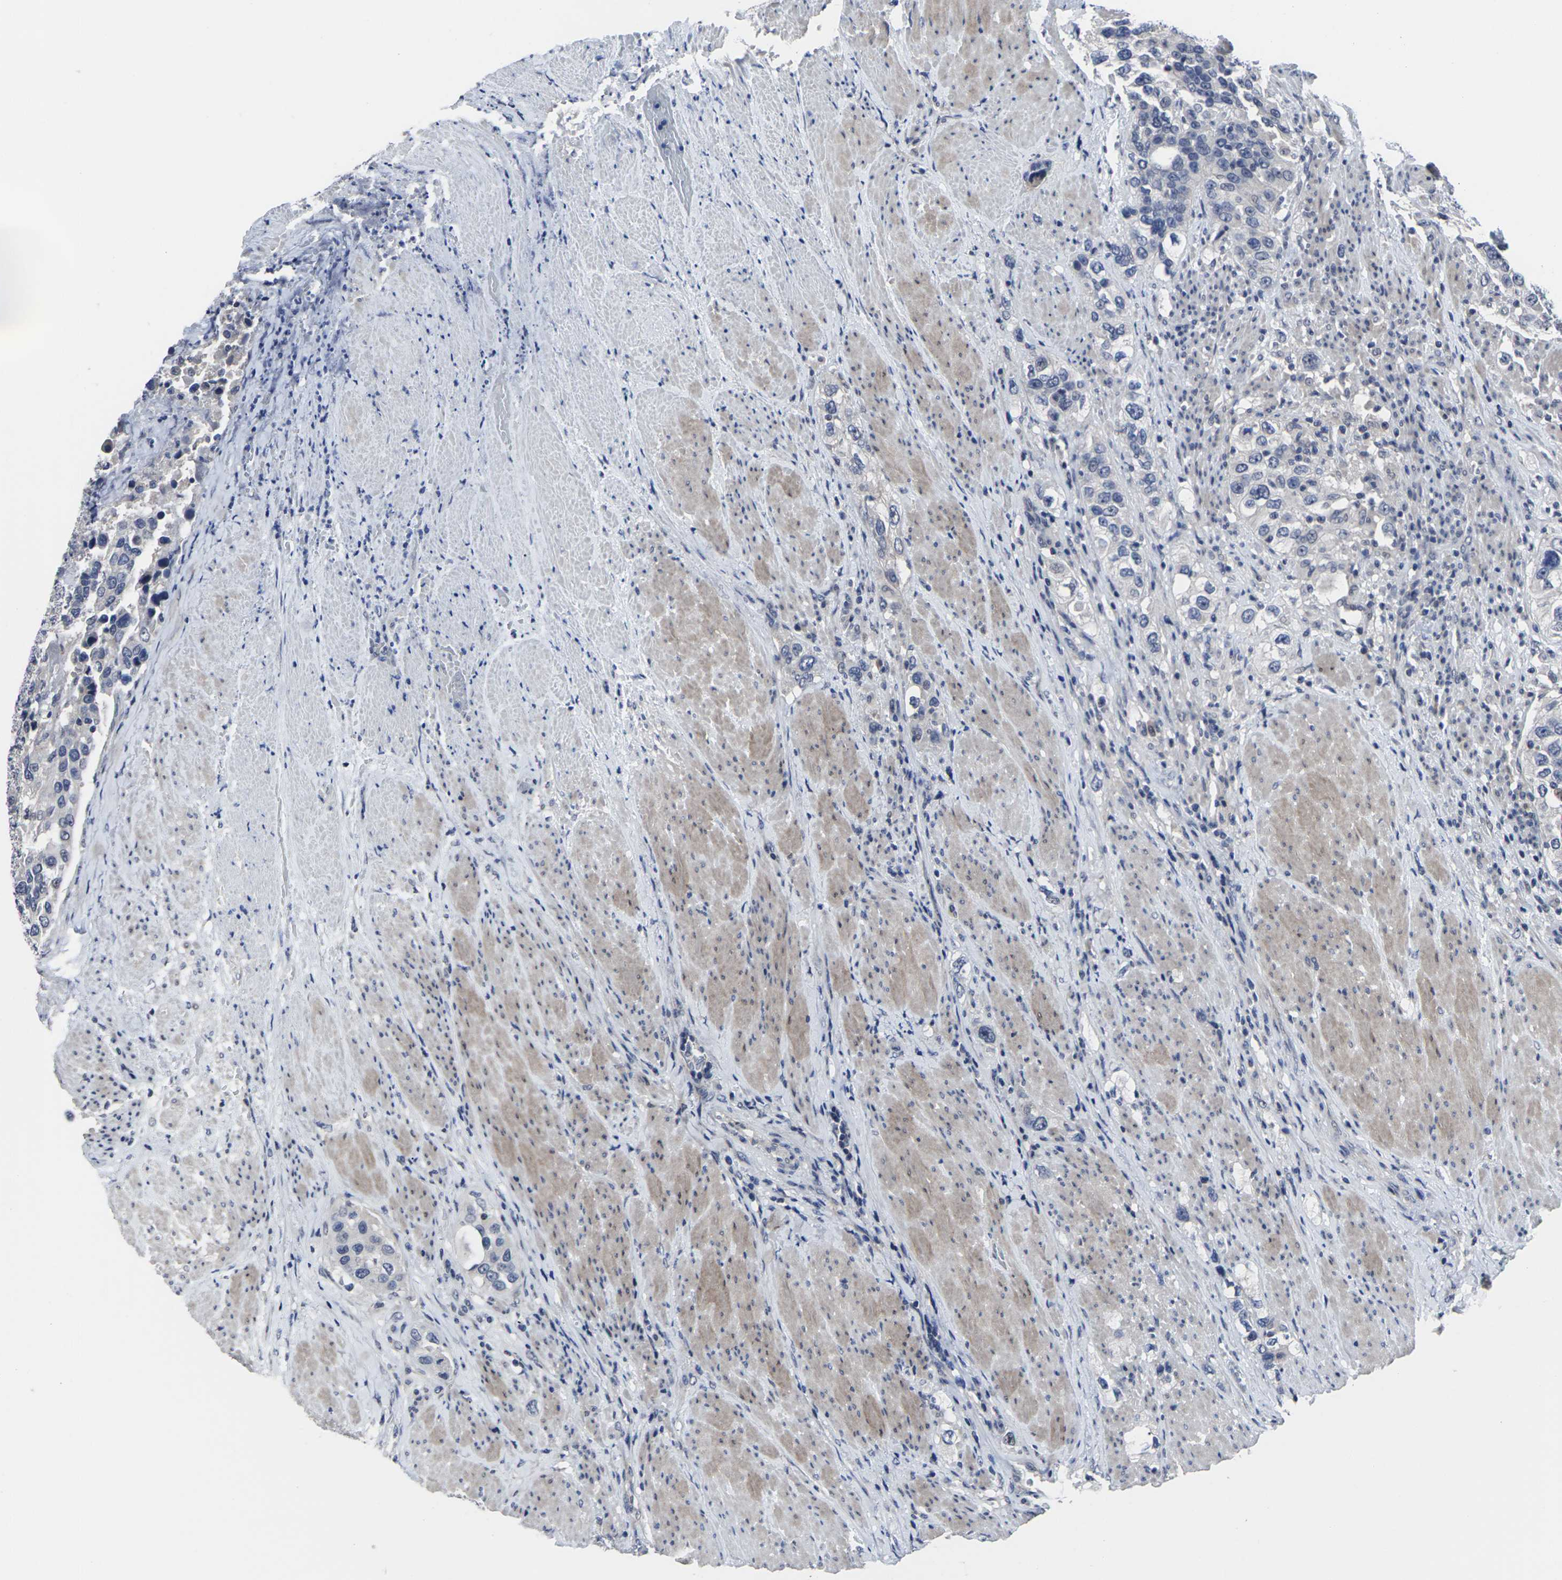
{"staining": {"intensity": "negative", "quantity": "none", "location": "none"}, "tissue": "urothelial cancer", "cell_type": "Tumor cells", "image_type": "cancer", "snomed": [{"axis": "morphology", "description": "Urothelial carcinoma, High grade"}, {"axis": "topography", "description": "Urinary bladder"}], "caption": "An immunohistochemistry image of high-grade urothelial carcinoma is shown. There is no staining in tumor cells of high-grade urothelial carcinoma.", "gene": "MSANTD4", "patient": {"sex": "female", "age": 80}}